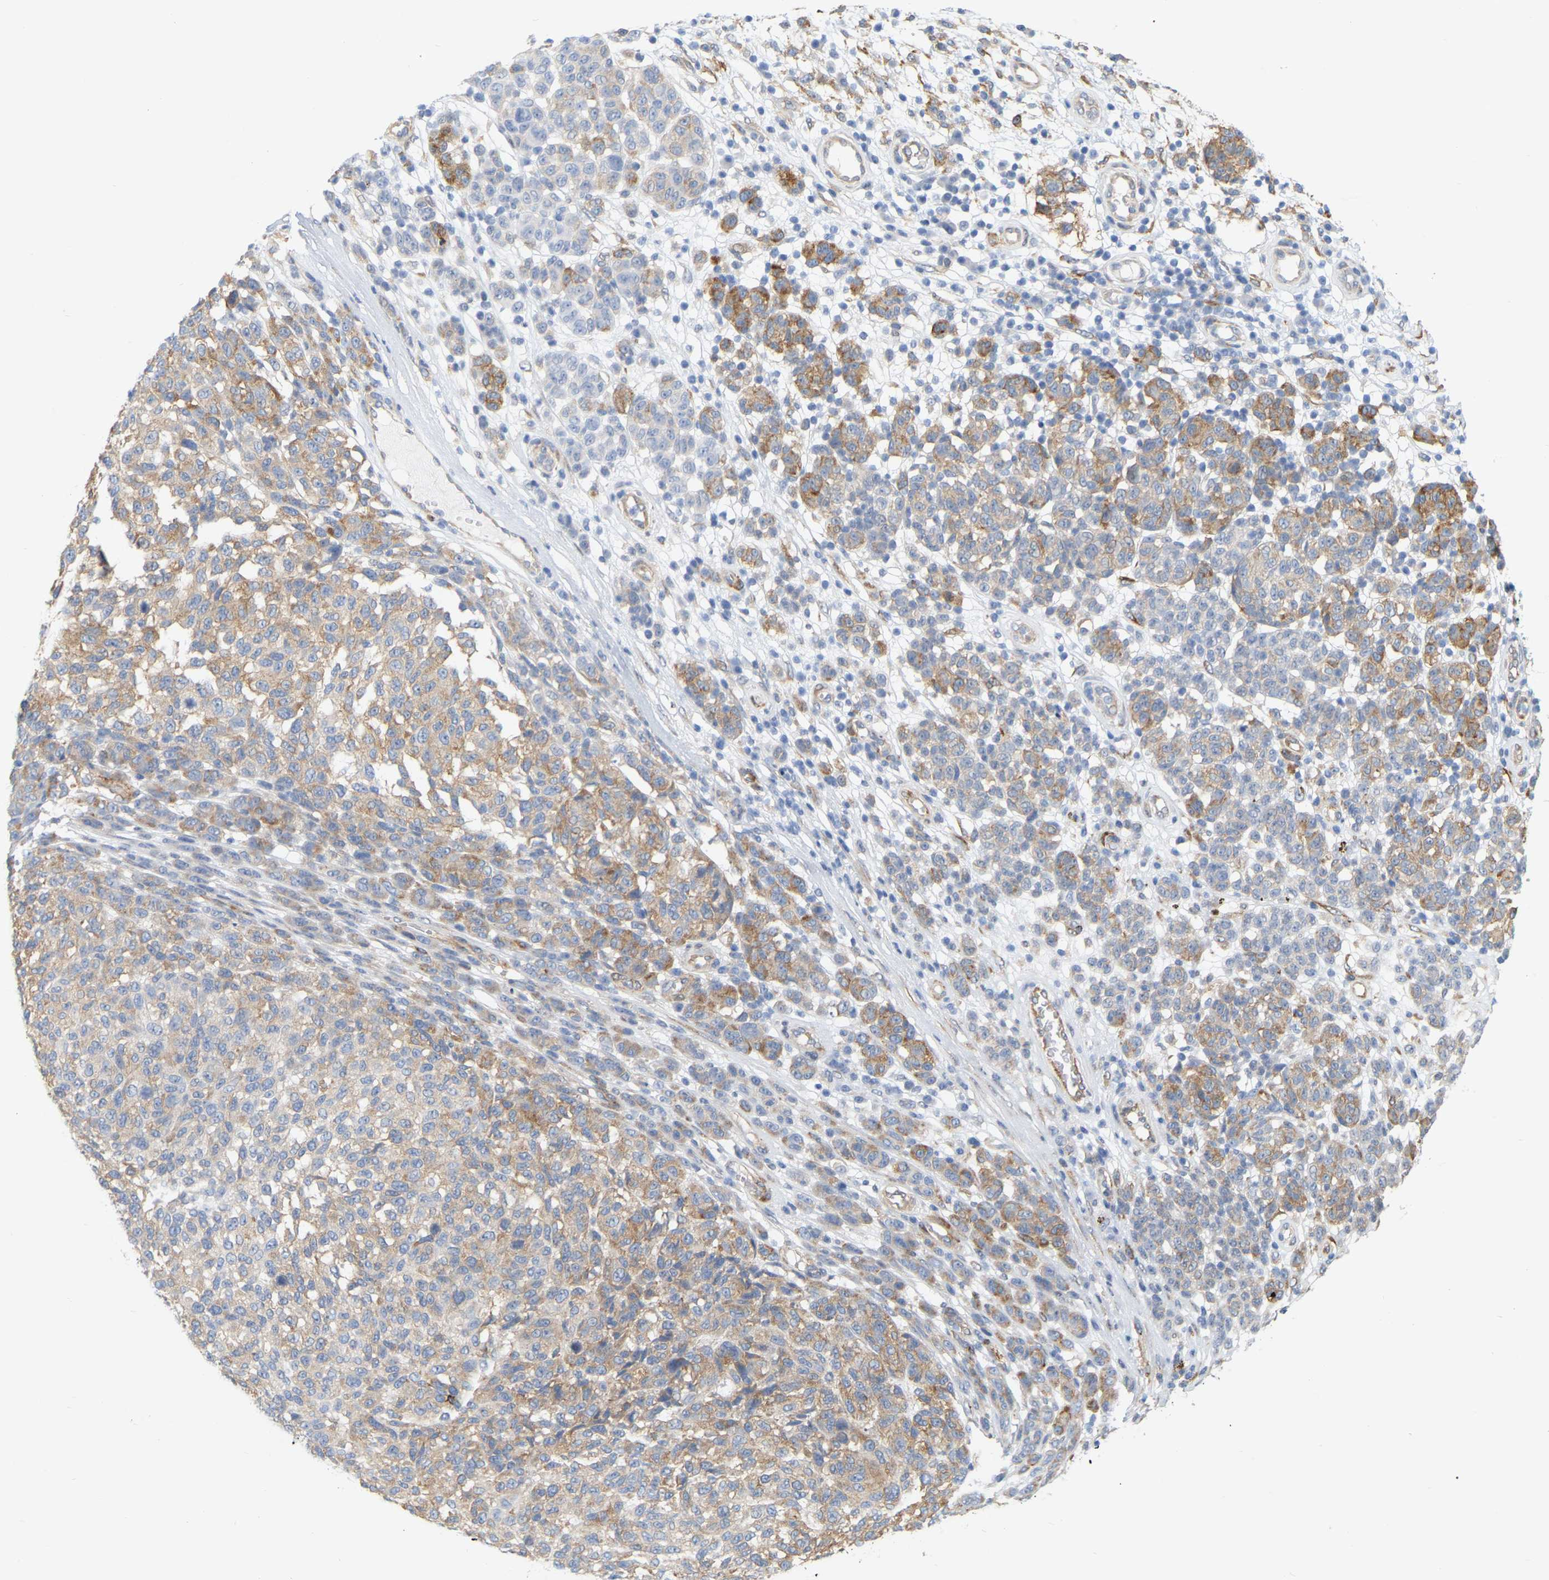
{"staining": {"intensity": "weak", "quantity": ">75%", "location": "cytoplasmic/membranous"}, "tissue": "melanoma", "cell_type": "Tumor cells", "image_type": "cancer", "snomed": [{"axis": "morphology", "description": "Malignant melanoma, NOS"}, {"axis": "topography", "description": "Skin"}], "caption": "Weak cytoplasmic/membranous staining is appreciated in approximately >75% of tumor cells in melanoma.", "gene": "RAPH1", "patient": {"sex": "male", "age": 59}}